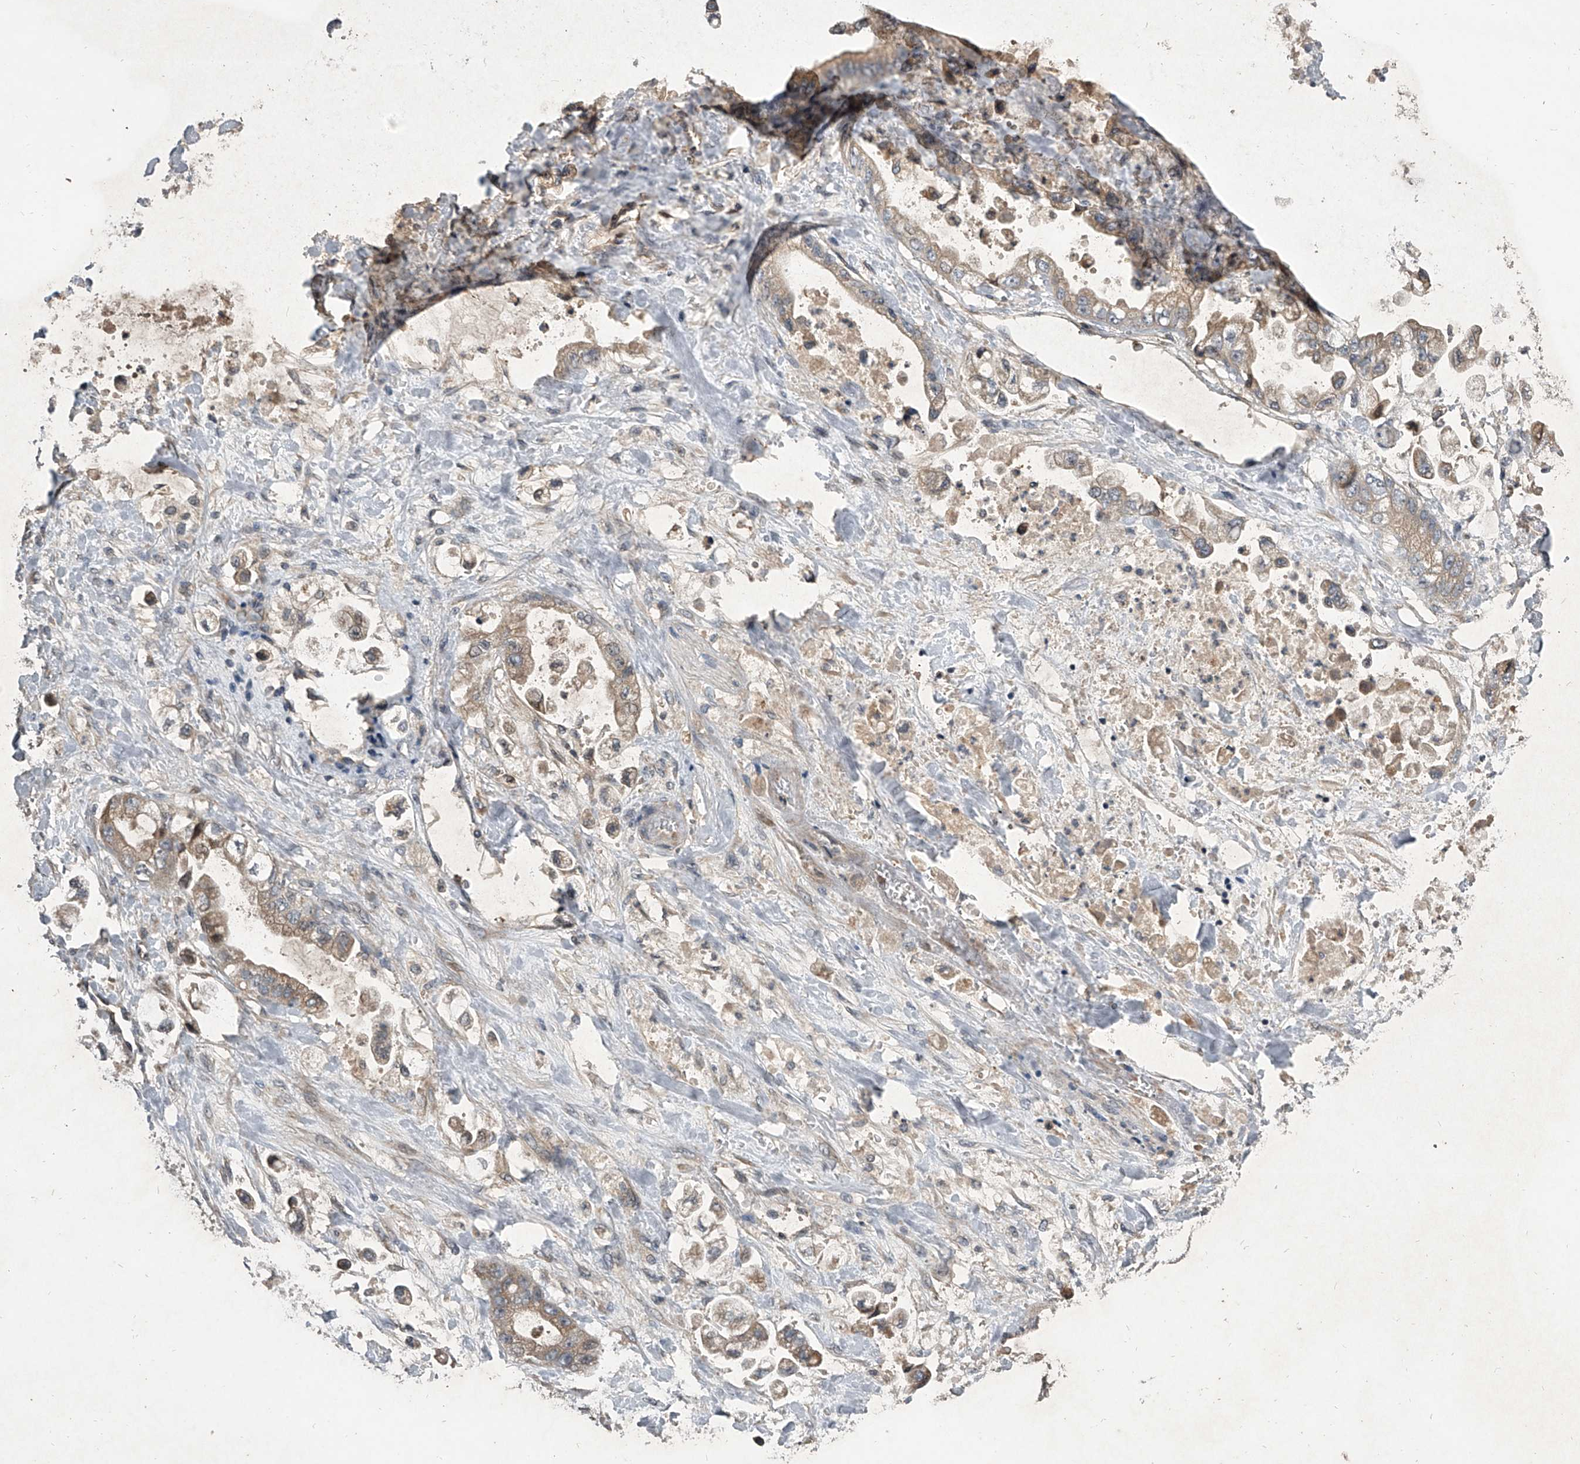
{"staining": {"intensity": "moderate", "quantity": ">75%", "location": "cytoplasmic/membranous"}, "tissue": "stomach cancer", "cell_type": "Tumor cells", "image_type": "cancer", "snomed": [{"axis": "morphology", "description": "Adenocarcinoma, NOS"}, {"axis": "topography", "description": "Stomach"}], "caption": "A brown stain labels moderate cytoplasmic/membranous staining of a protein in human stomach cancer (adenocarcinoma) tumor cells.", "gene": "NFS1", "patient": {"sex": "male", "age": 62}}